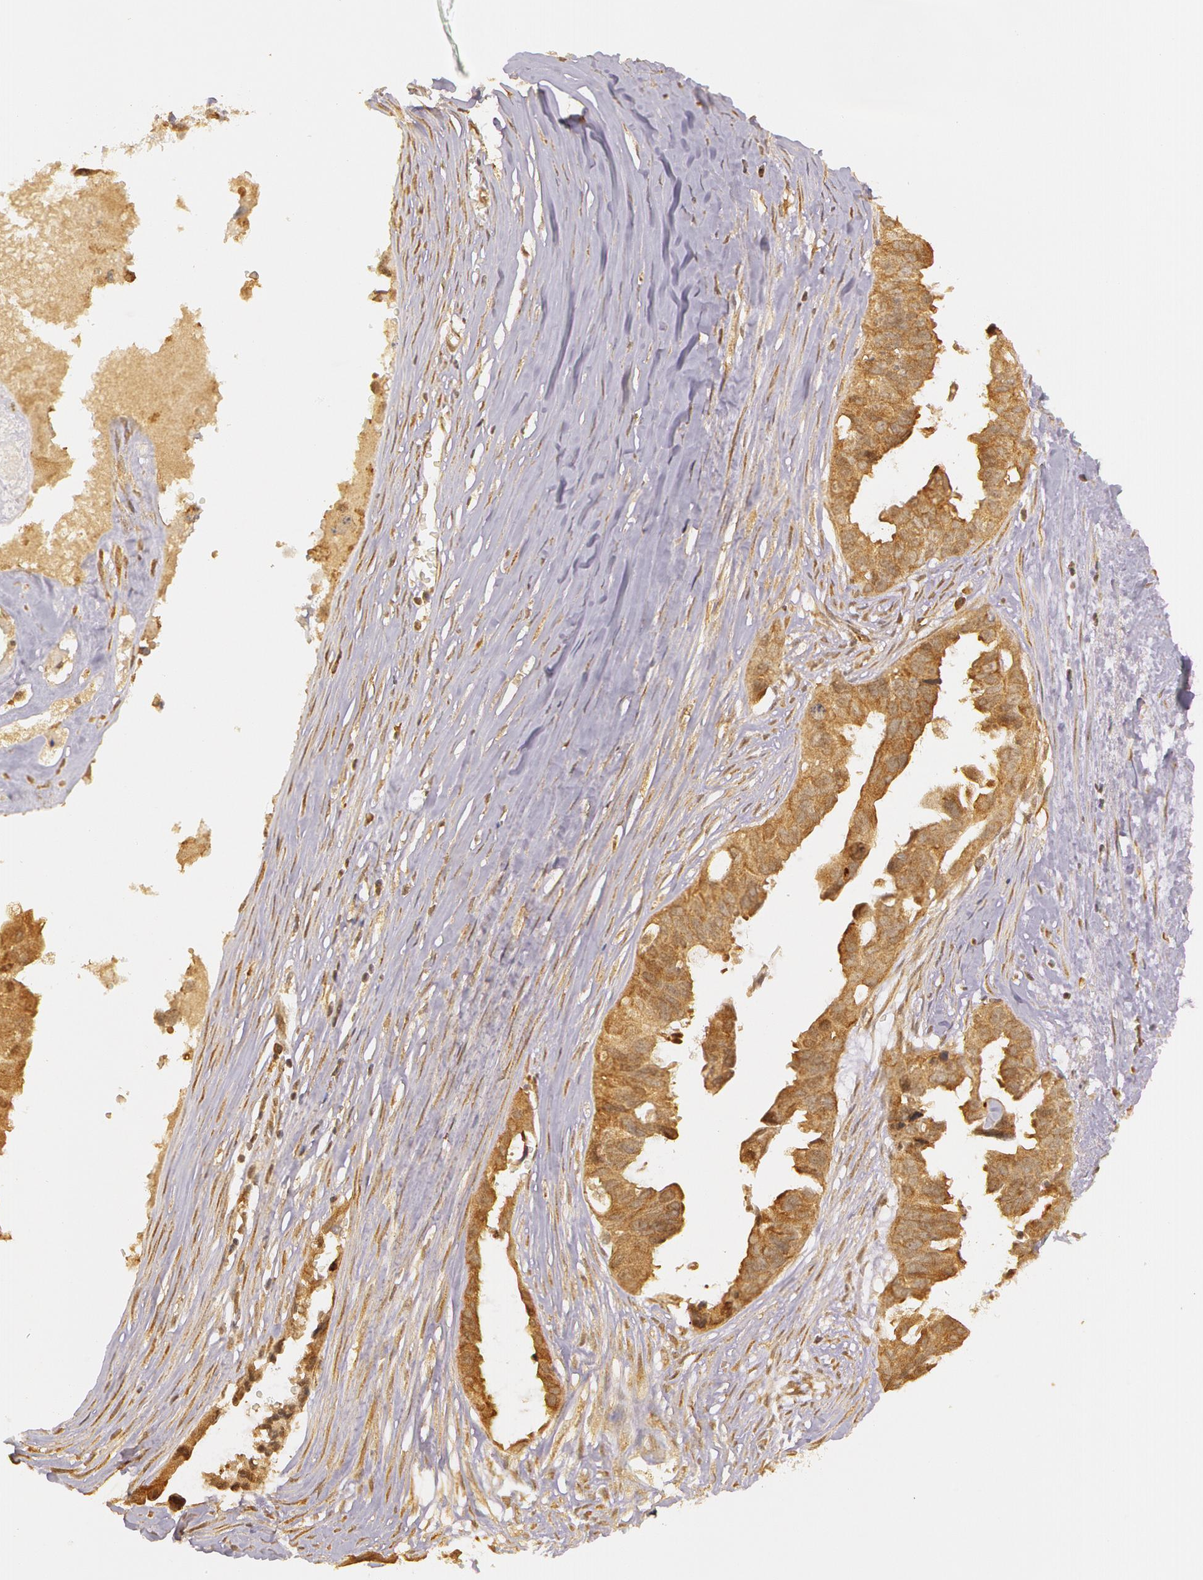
{"staining": {"intensity": "moderate", "quantity": ">75%", "location": "cytoplasmic/membranous"}, "tissue": "ovarian cancer", "cell_type": "Tumor cells", "image_type": "cancer", "snomed": [{"axis": "morphology", "description": "Carcinoma, endometroid"}, {"axis": "topography", "description": "Ovary"}], "caption": "The micrograph reveals a brown stain indicating the presence of a protein in the cytoplasmic/membranous of tumor cells in ovarian cancer. Nuclei are stained in blue.", "gene": "ASCC2", "patient": {"sex": "female", "age": 85}}